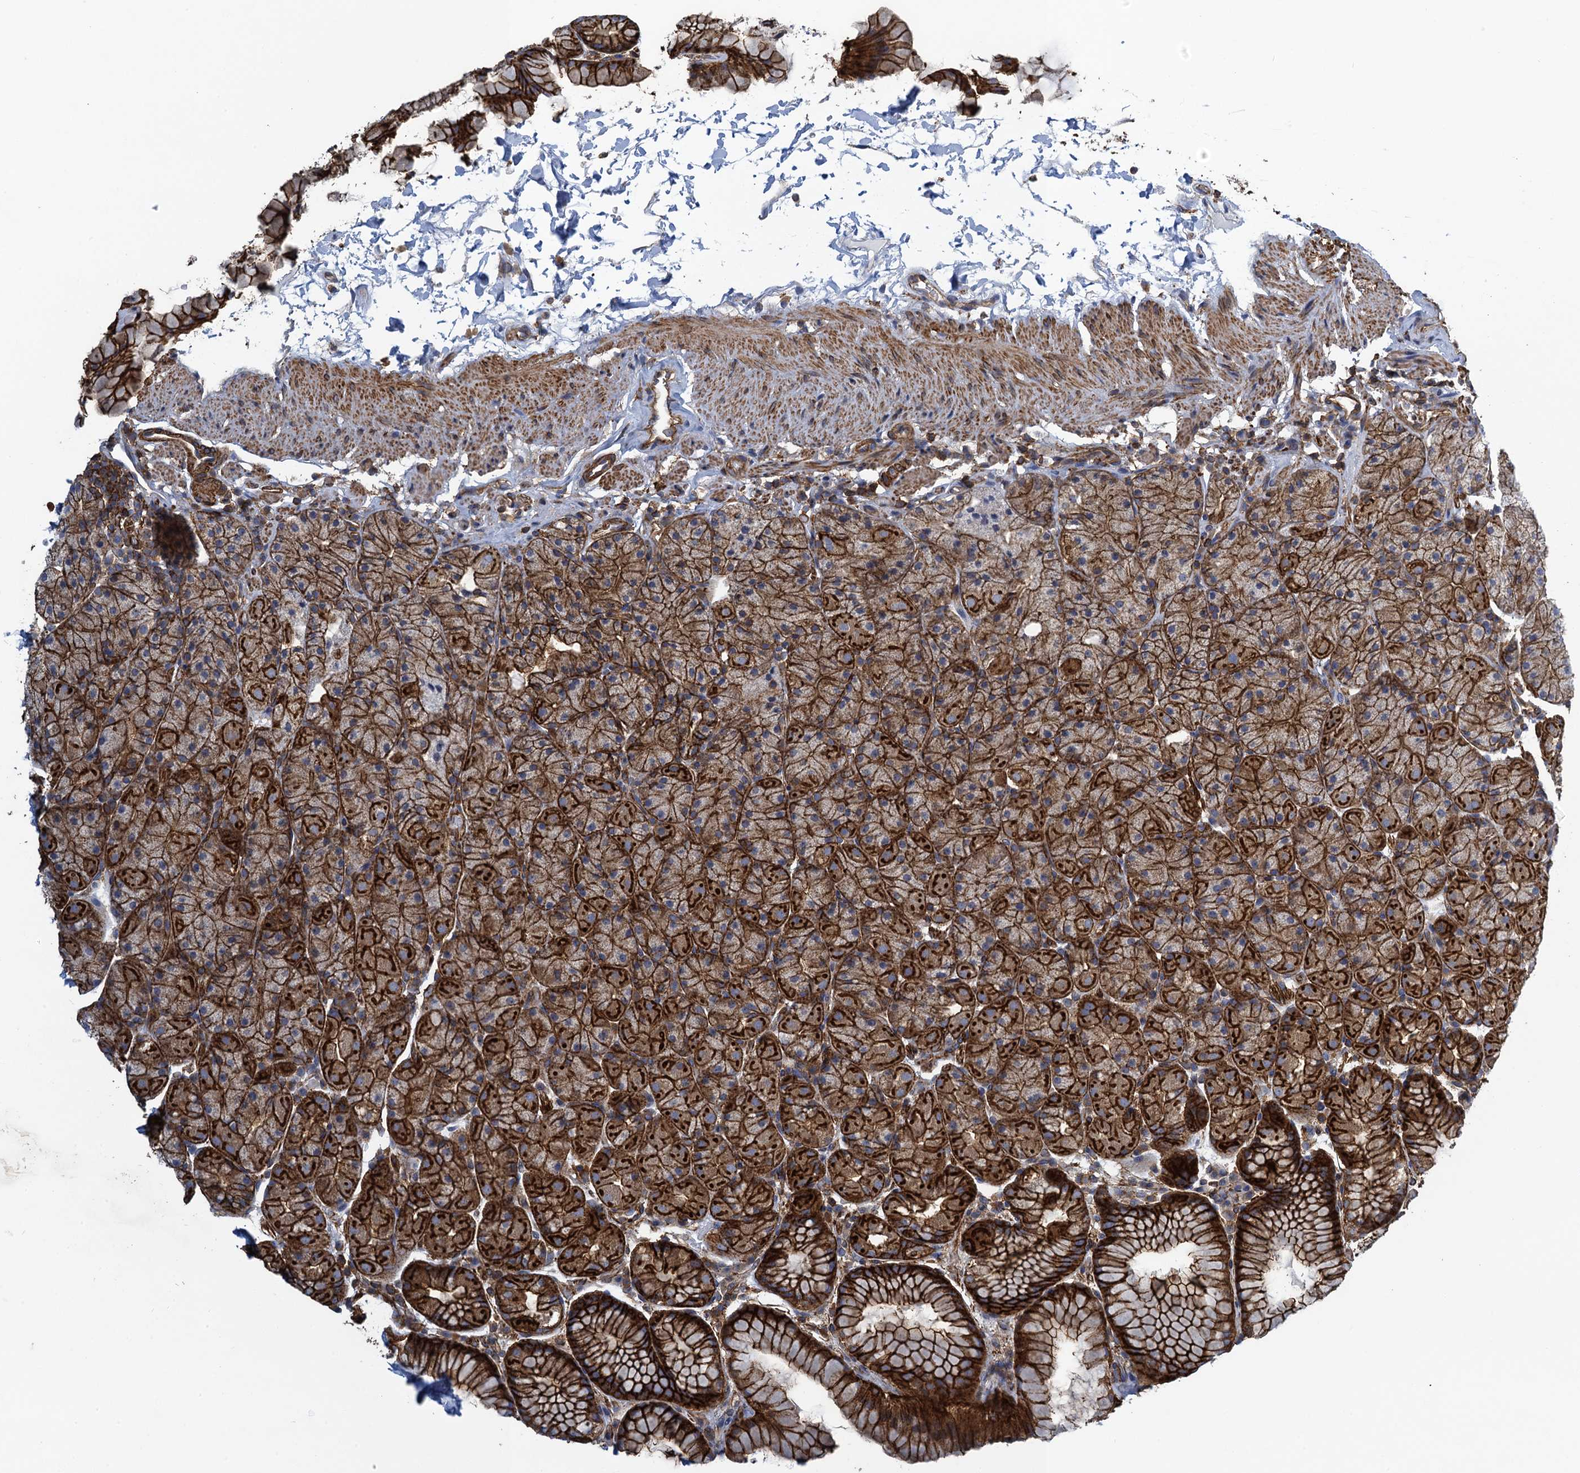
{"staining": {"intensity": "strong", "quantity": ">75%", "location": "cytoplasmic/membranous"}, "tissue": "stomach", "cell_type": "Glandular cells", "image_type": "normal", "snomed": [{"axis": "morphology", "description": "Normal tissue, NOS"}, {"axis": "topography", "description": "Stomach, upper"}, {"axis": "topography", "description": "Stomach, lower"}], "caption": "Immunohistochemical staining of benign stomach demonstrates strong cytoplasmic/membranous protein expression in approximately >75% of glandular cells. (brown staining indicates protein expression, while blue staining denotes nuclei).", "gene": "PROSER2", "patient": {"sex": "male", "age": 67}}